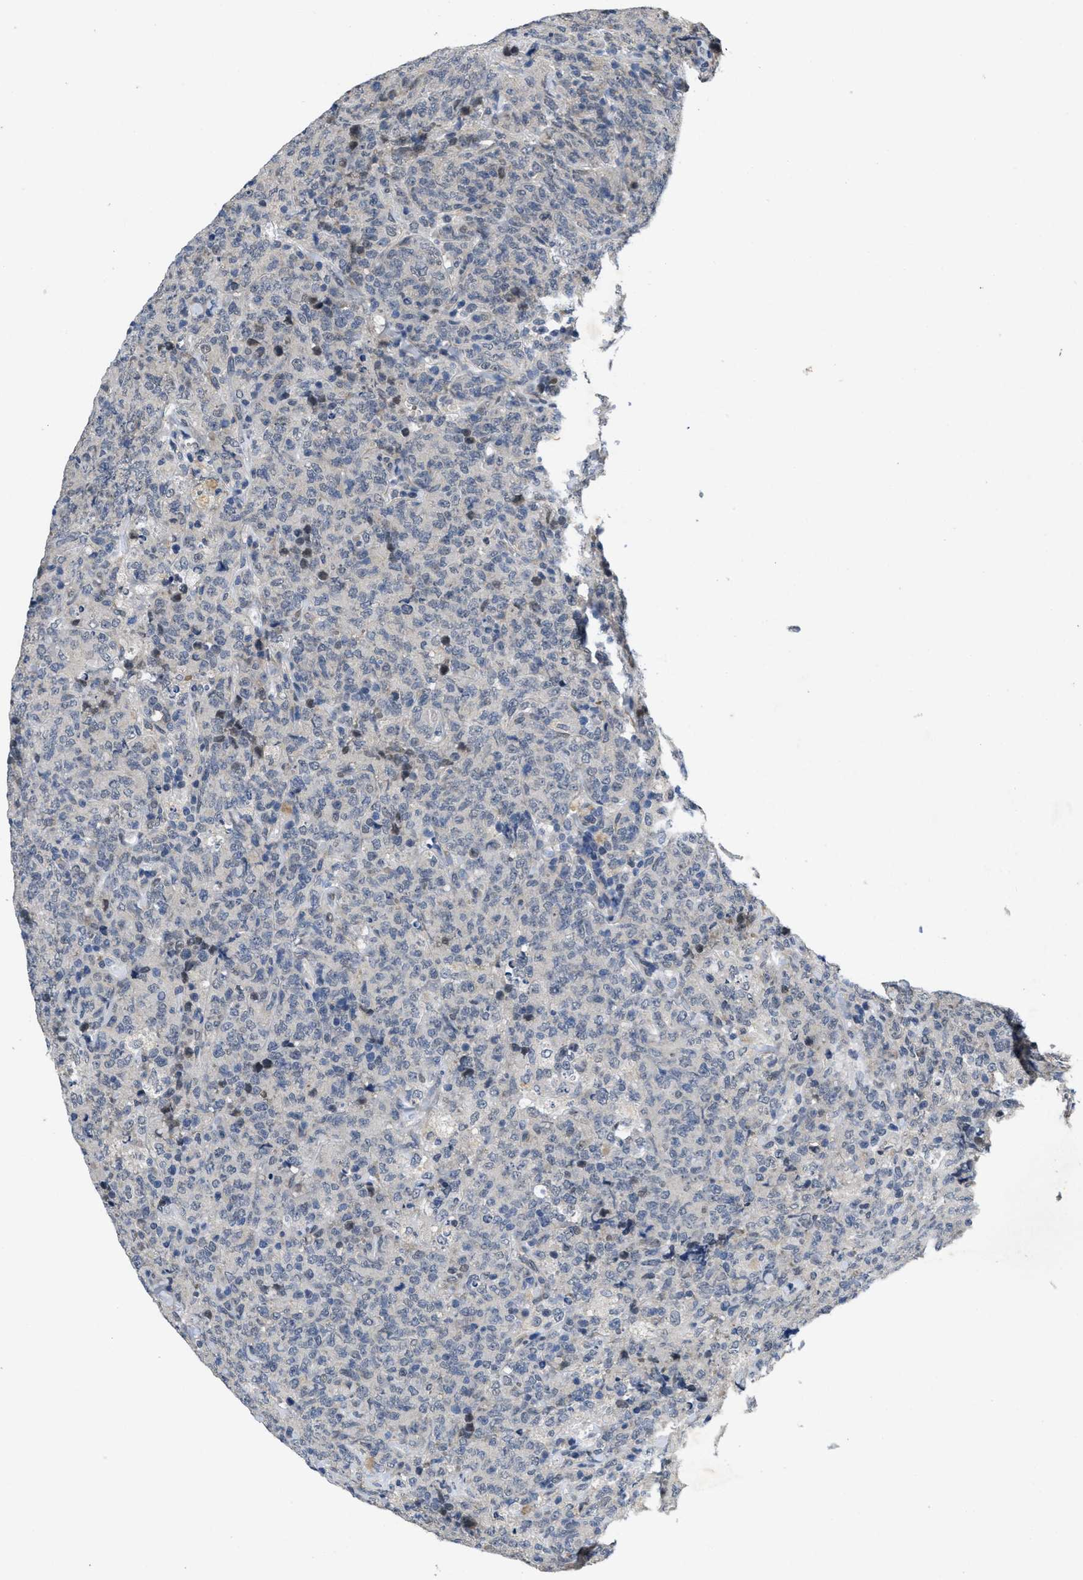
{"staining": {"intensity": "negative", "quantity": "none", "location": "none"}, "tissue": "lymphoma", "cell_type": "Tumor cells", "image_type": "cancer", "snomed": [{"axis": "morphology", "description": "Malignant lymphoma, non-Hodgkin's type, High grade"}, {"axis": "topography", "description": "Tonsil"}], "caption": "There is no significant expression in tumor cells of lymphoma.", "gene": "PAPOLG", "patient": {"sex": "female", "age": 36}}